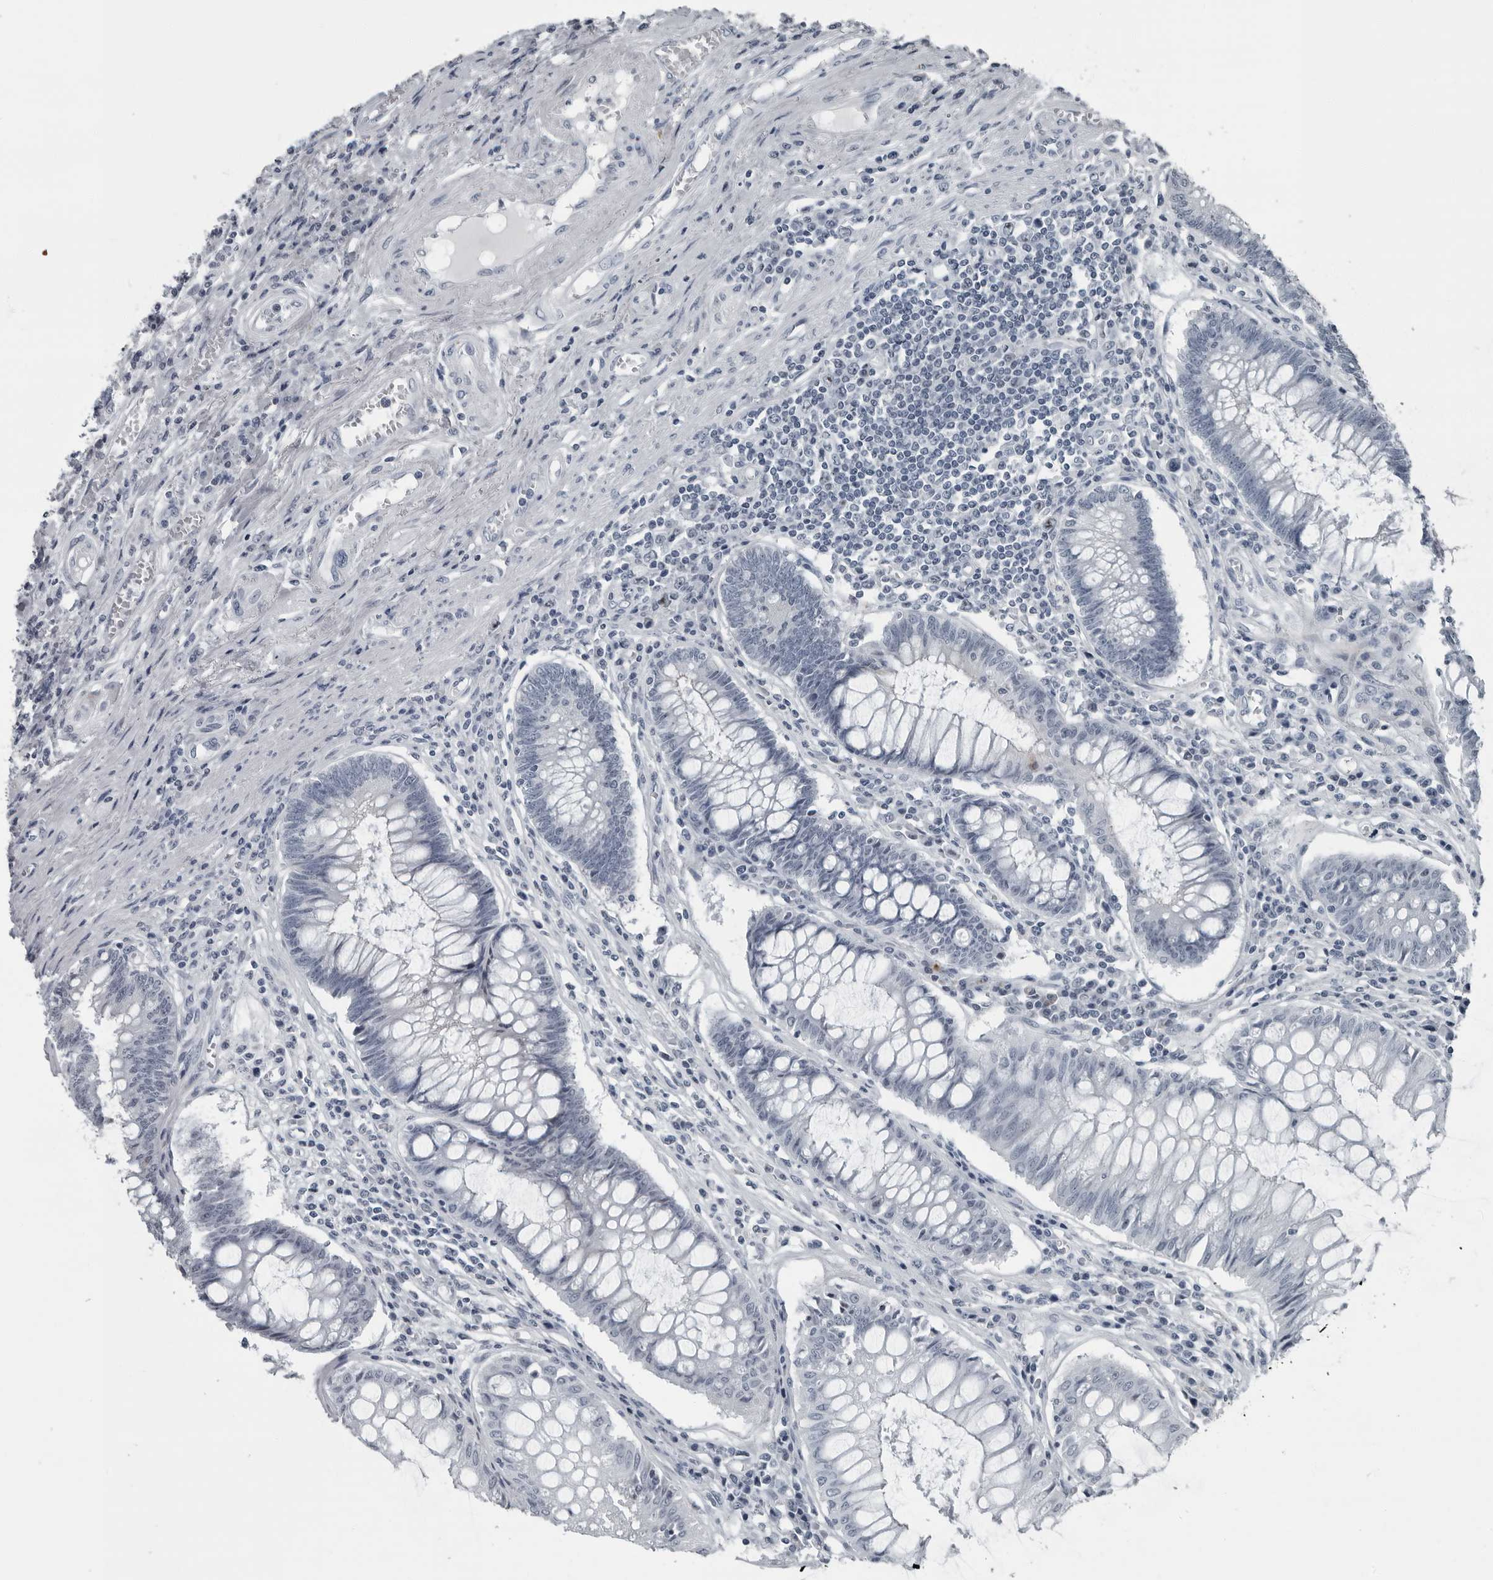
{"staining": {"intensity": "negative", "quantity": "none", "location": "none"}, "tissue": "colorectal cancer", "cell_type": "Tumor cells", "image_type": "cancer", "snomed": [{"axis": "morphology", "description": "Adenocarcinoma, NOS"}, {"axis": "topography", "description": "Rectum"}], "caption": "Colorectal cancer stained for a protein using immunohistochemistry reveals no expression tumor cells.", "gene": "PDCD11", "patient": {"sex": "male", "age": 84}}